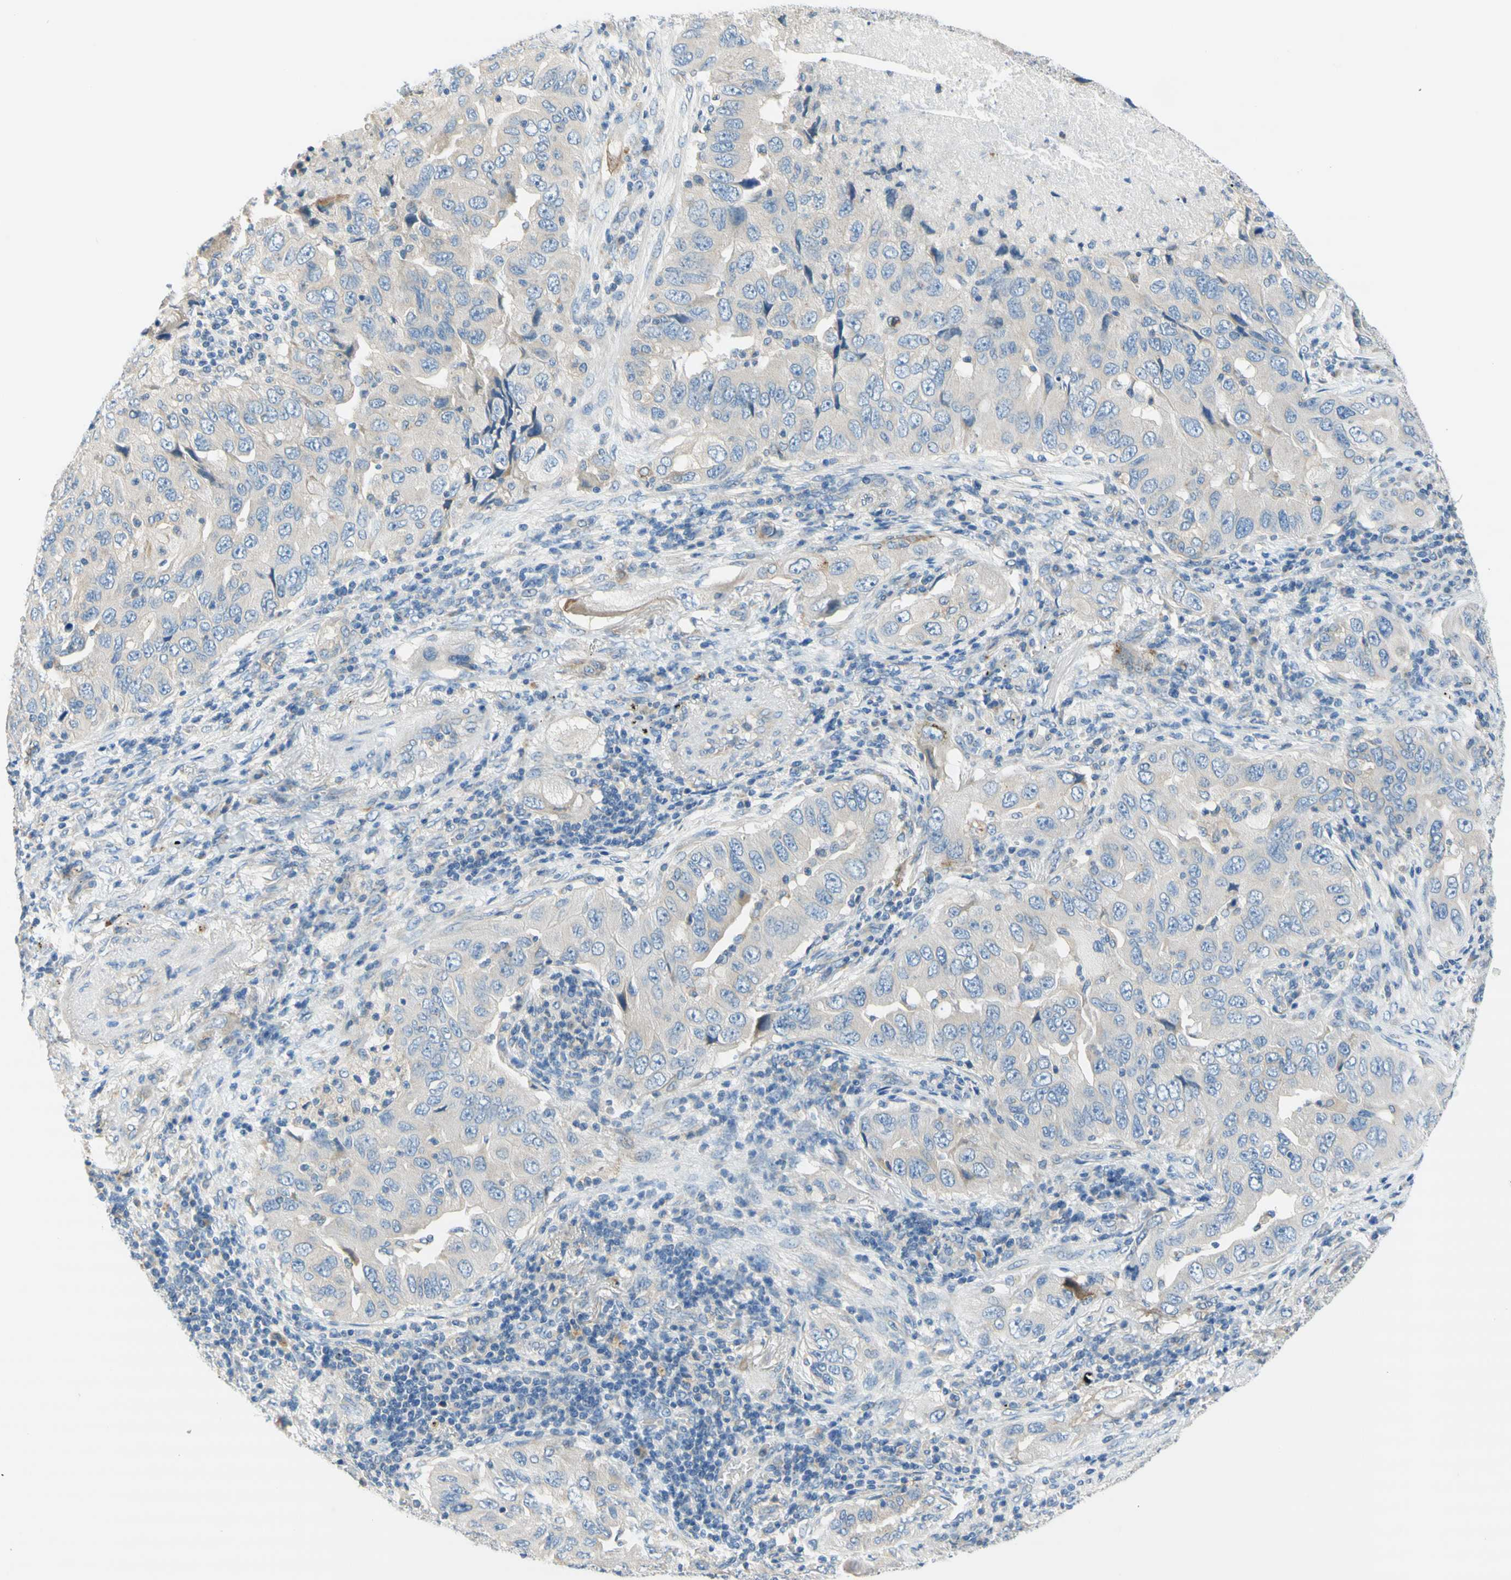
{"staining": {"intensity": "weak", "quantity": ">75%", "location": "cytoplasmic/membranous"}, "tissue": "lung cancer", "cell_type": "Tumor cells", "image_type": "cancer", "snomed": [{"axis": "morphology", "description": "Adenocarcinoma, NOS"}, {"axis": "topography", "description": "Lung"}], "caption": "Immunohistochemical staining of lung cancer (adenocarcinoma) reveals low levels of weak cytoplasmic/membranous staining in about >75% of tumor cells. (Brightfield microscopy of DAB IHC at high magnification).", "gene": "F3", "patient": {"sex": "female", "age": 65}}